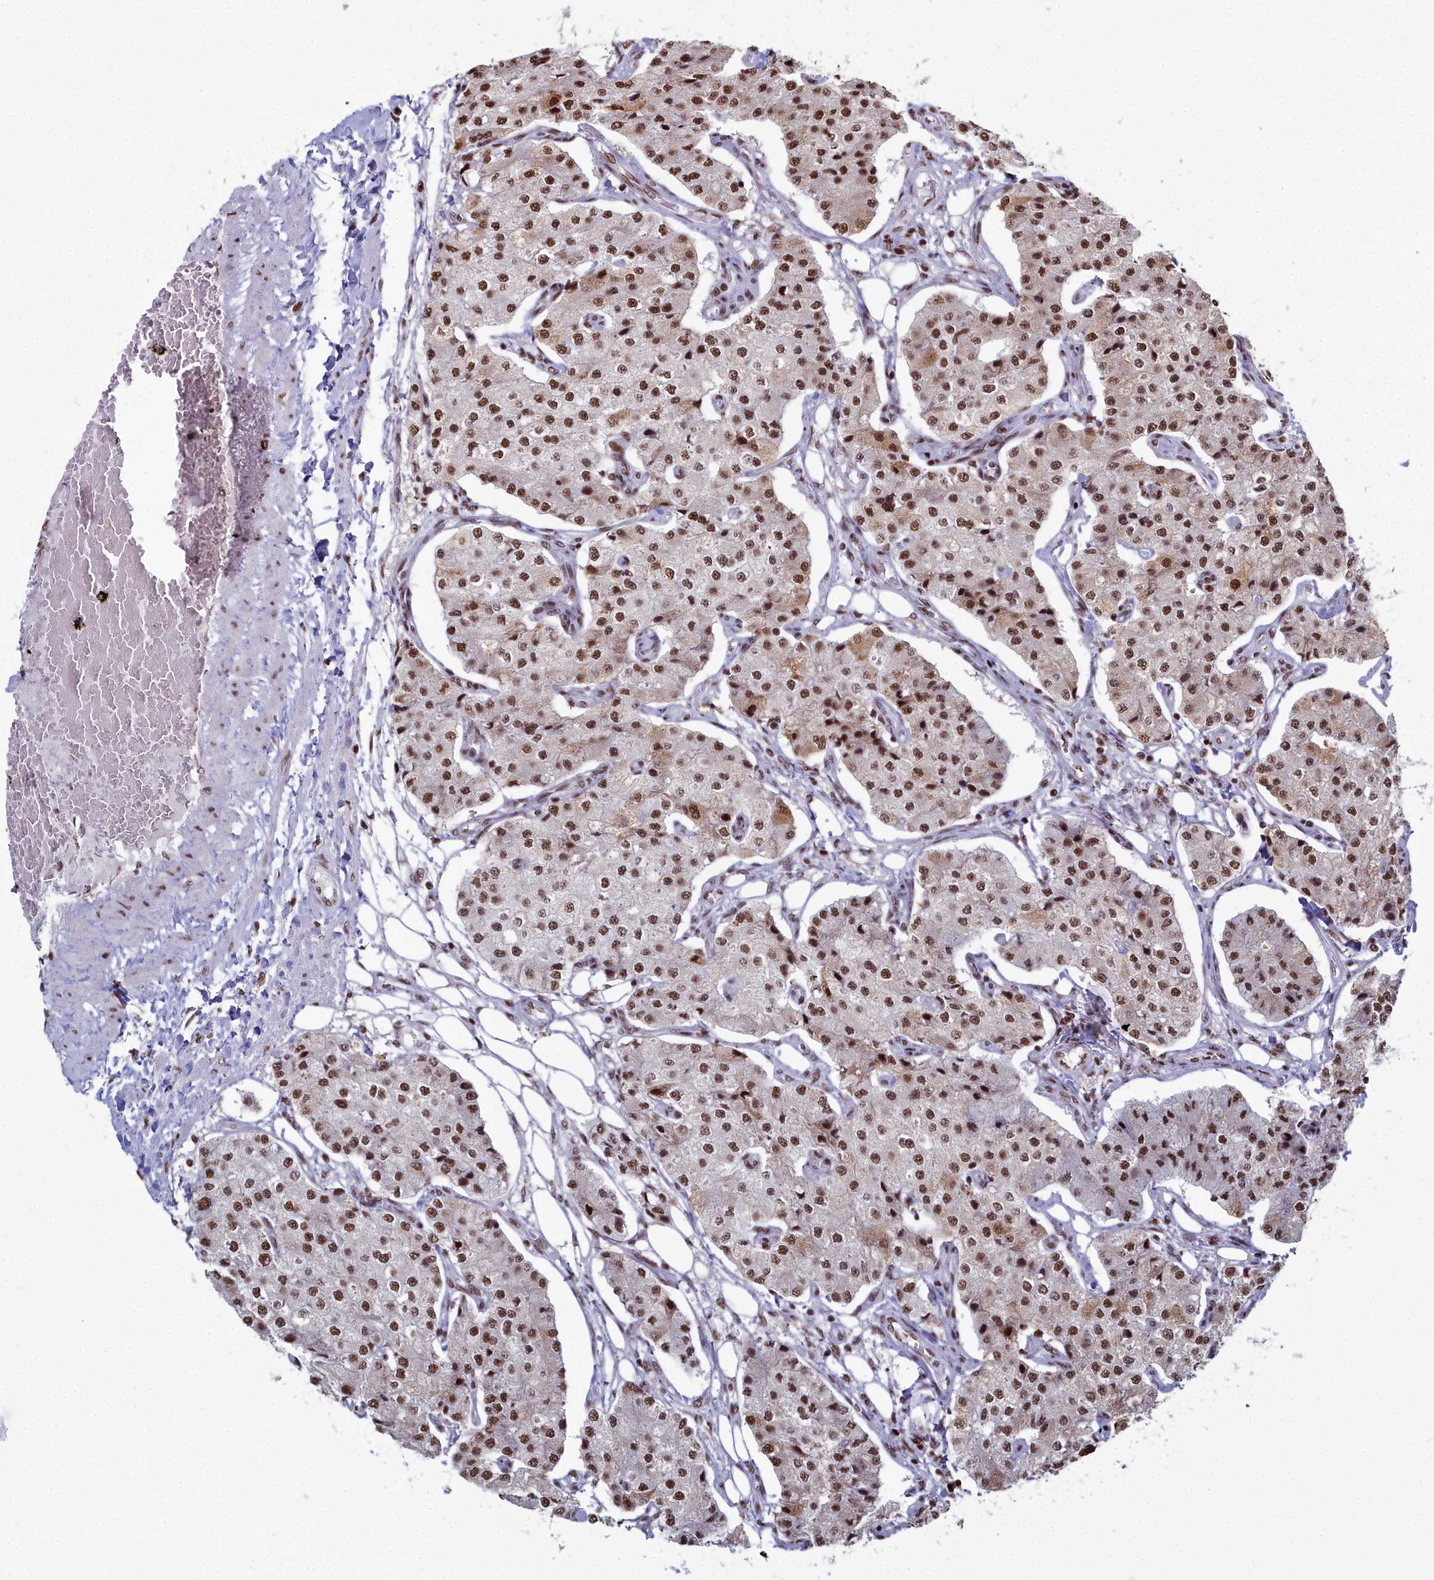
{"staining": {"intensity": "strong", "quantity": ">75%", "location": "nuclear"}, "tissue": "carcinoid", "cell_type": "Tumor cells", "image_type": "cancer", "snomed": [{"axis": "morphology", "description": "Carcinoid, malignant, NOS"}, {"axis": "topography", "description": "Colon"}], "caption": "Malignant carcinoid stained for a protein displays strong nuclear positivity in tumor cells.", "gene": "SF3B3", "patient": {"sex": "female", "age": 52}}